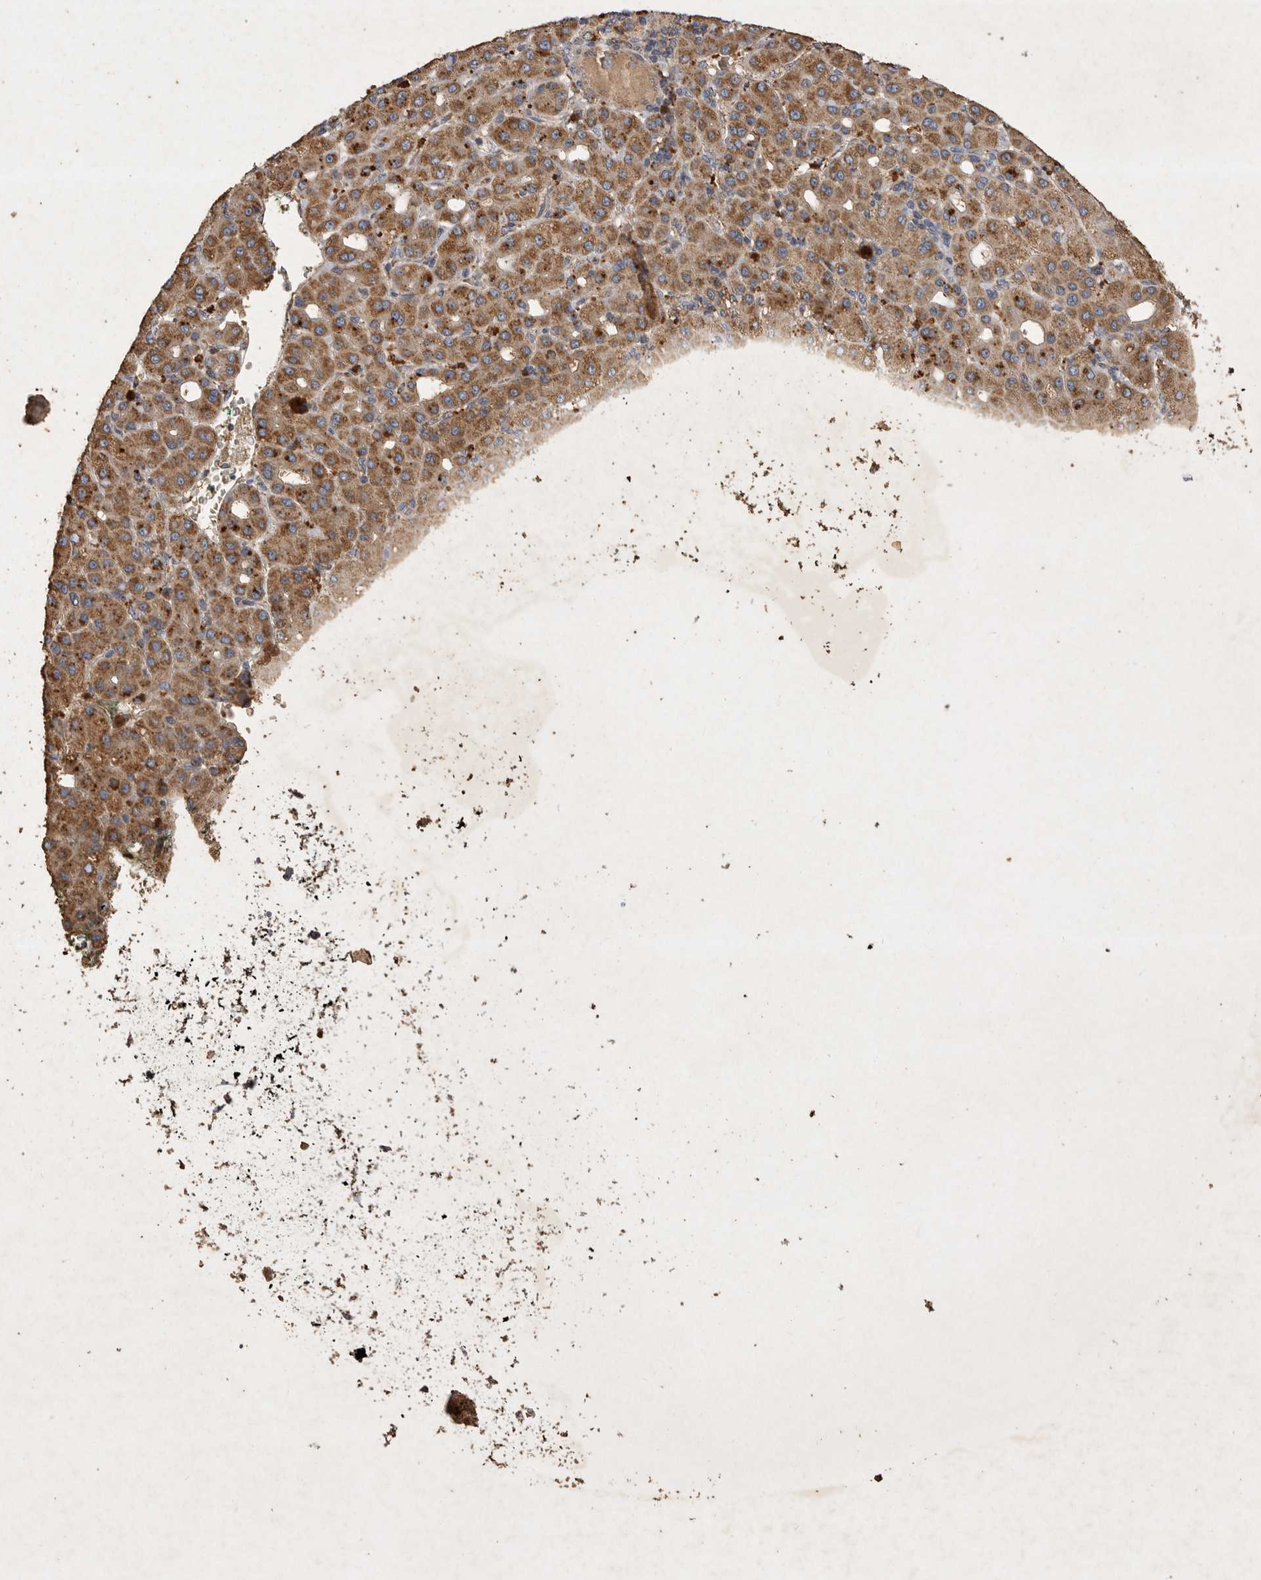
{"staining": {"intensity": "moderate", "quantity": ">75%", "location": "cytoplasmic/membranous"}, "tissue": "liver cancer", "cell_type": "Tumor cells", "image_type": "cancer", "snomed": [{"axis": "morphology", "description": "Carcinoma, Hepatocellular, NOS"}, {"axis": "topography", "description": "Liver"}], "caption": "This is a photomicrograph of immunohistochemistry staining of liver hepatocellular carcinoma, which shows moderate staining in the cytoplasmic/membranous of tumor cells.", "gene": "MRPL41", "patient": {"sex": "male", "age": 65}}